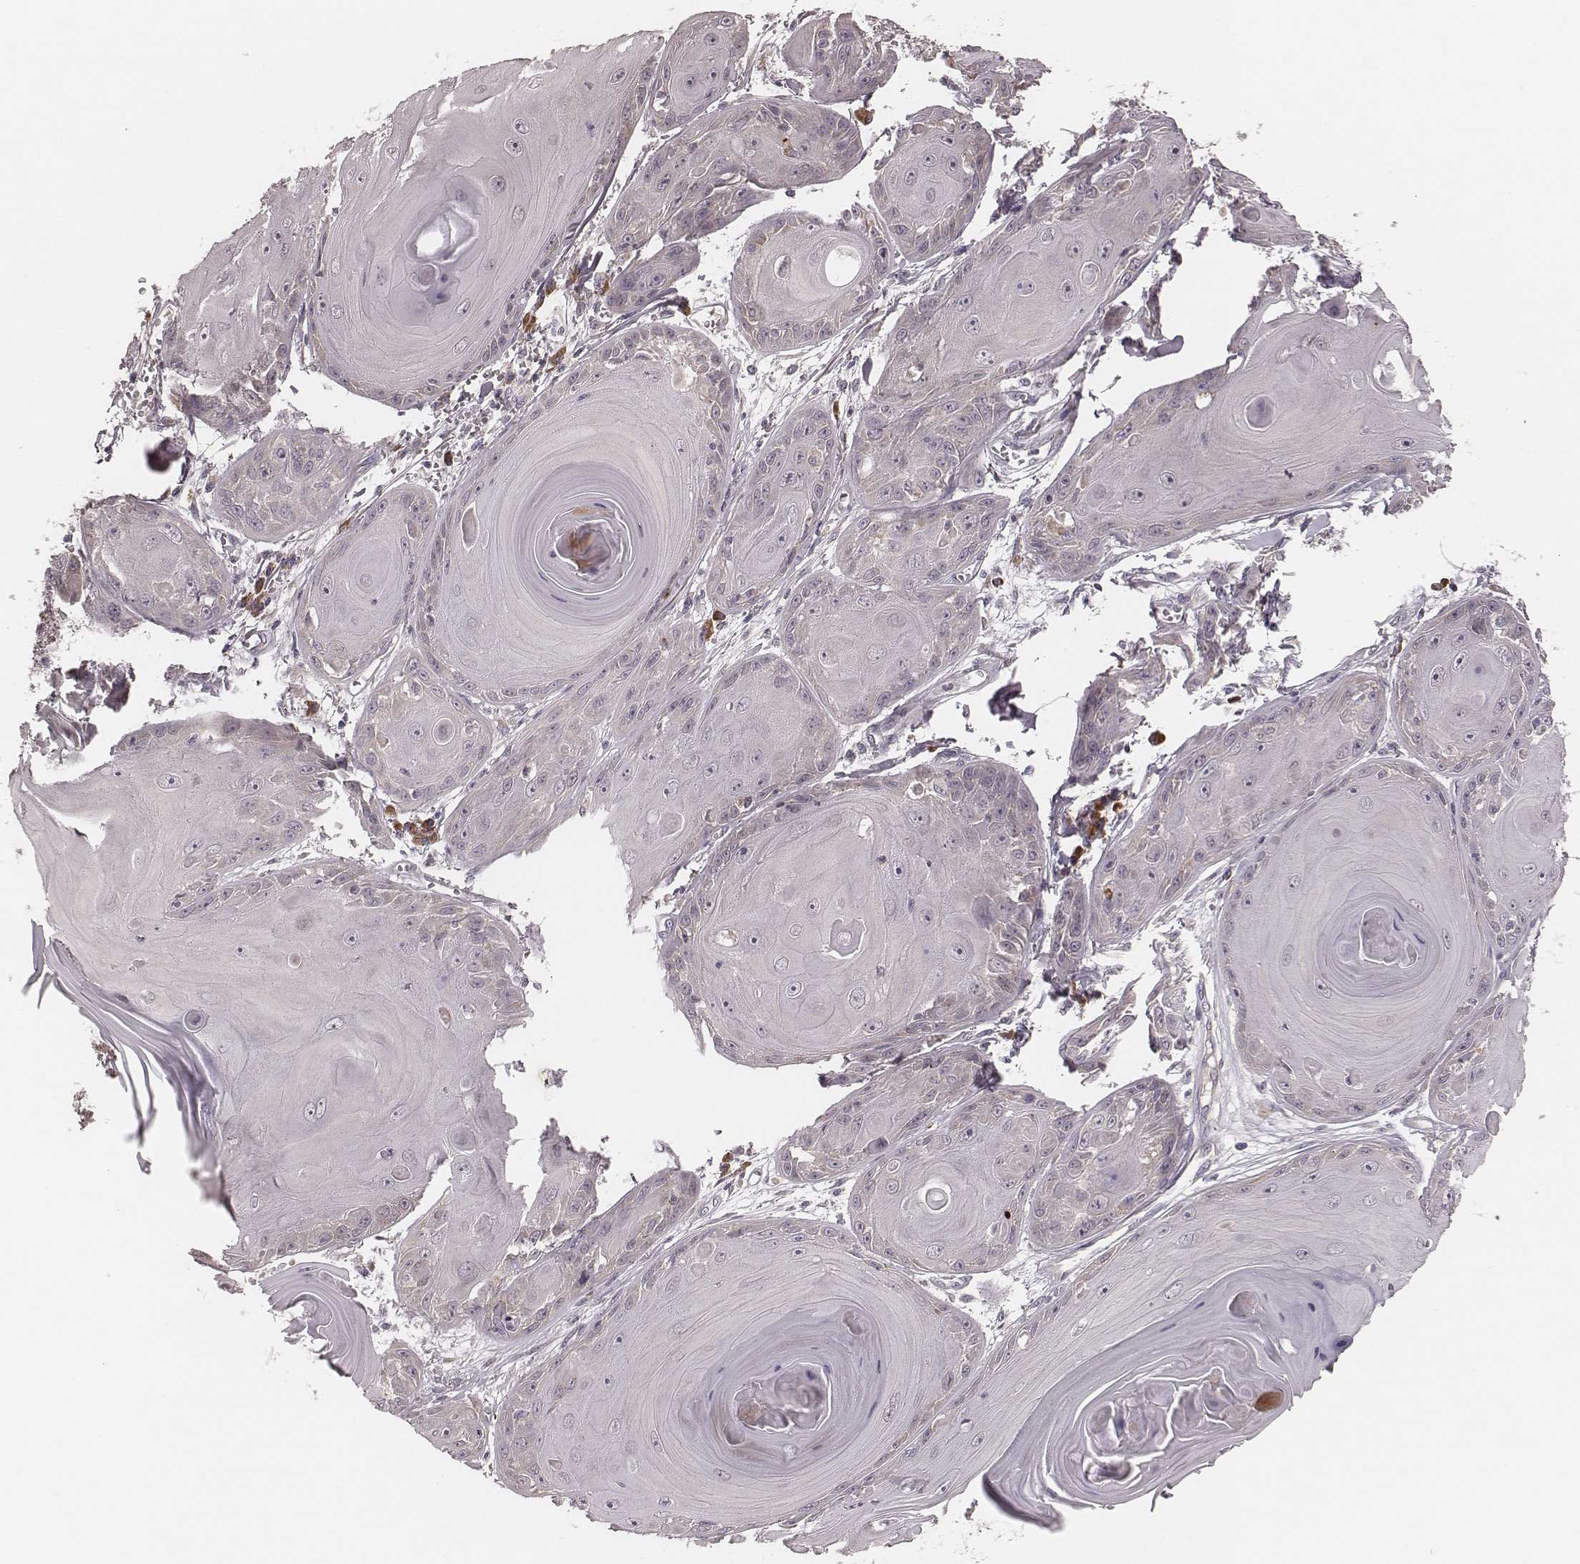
{"staining": {"intensity": "negative", "quantity": "none", "location": "none"}, "tissue": "skin cancer", "cell_type": "Tumor cells", "image_type": "cancer", "snomed": [{"axis": "morphology", "description": "Squamous cell carcinoma, NOS"}, {"axis": "topography", "description": "Skin"}, {"axis": "topography", "description": "Vulva"}], "caption": "The photomicrograph exhibits no significant expression in tumor cells of skin cancer (squamous cell carcinoma).", "gene": "P2RX5", "patient": {"sex": "female", "age": 85}}